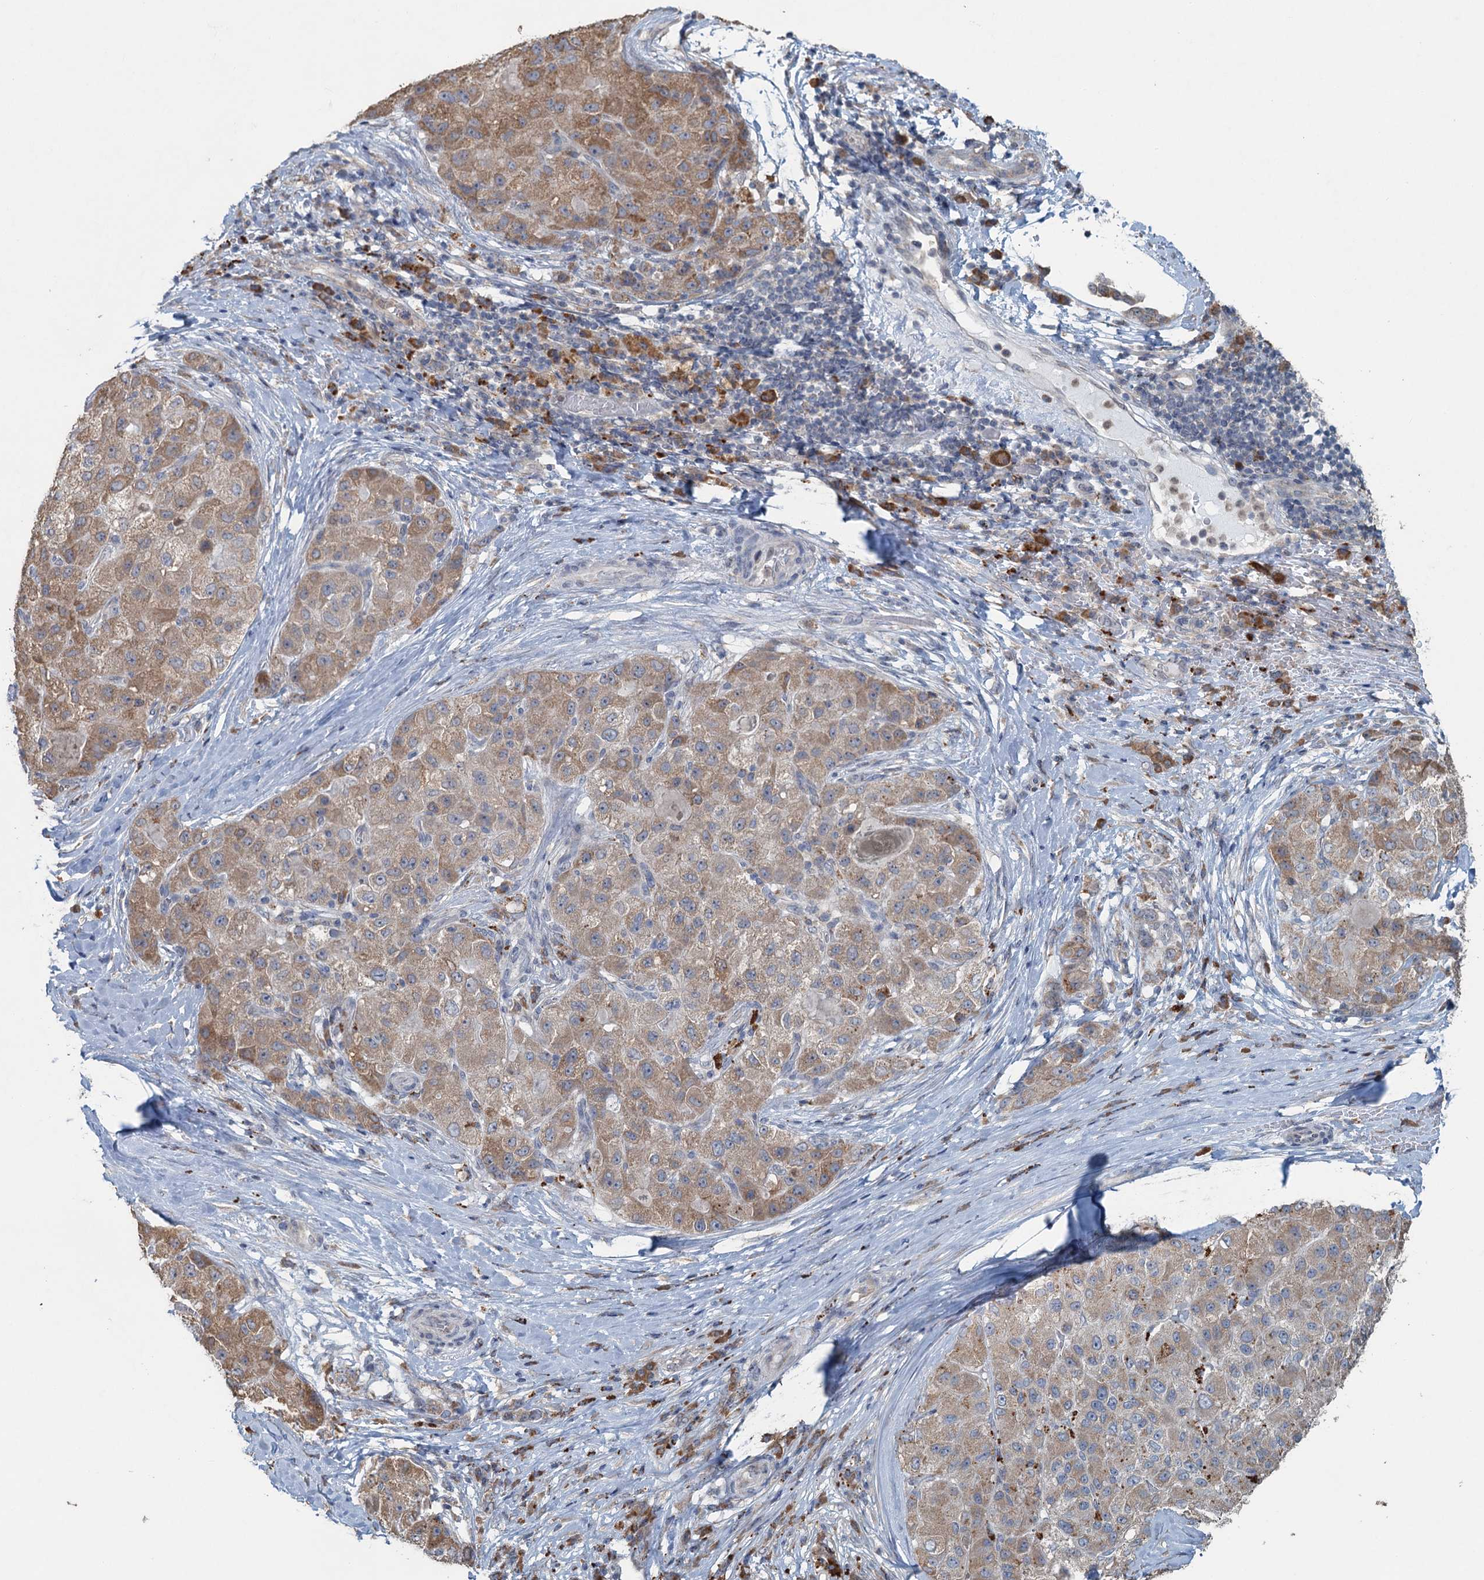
{"staining": {"intensity": "moderate", "quantity": ">75%", "location": "cytoplasmic/membranous"}, "tissue": "liver cancer", "cell_type": "Tumor cells", "image_type": "cancer", "snomed": [{"axis": "morphology", "description": "Carcinoma, Hepatocellular, NOS"}, {"axis": "topography", "description": "Liver"}], "caption": "A high-resolution image shows immunohistochemistry (IHC) staining of hepatocellular carcinoma (liver), which reveals moderate cytoplasmic/membranous expression in approximately >75% of tumor cells. Using DAB (brown) and hematoxylin (blue) stains, captured at high magnification using brightfield microscopy.", "gene": "TEX35", "patient": {"sex": "male", "age": 80}}